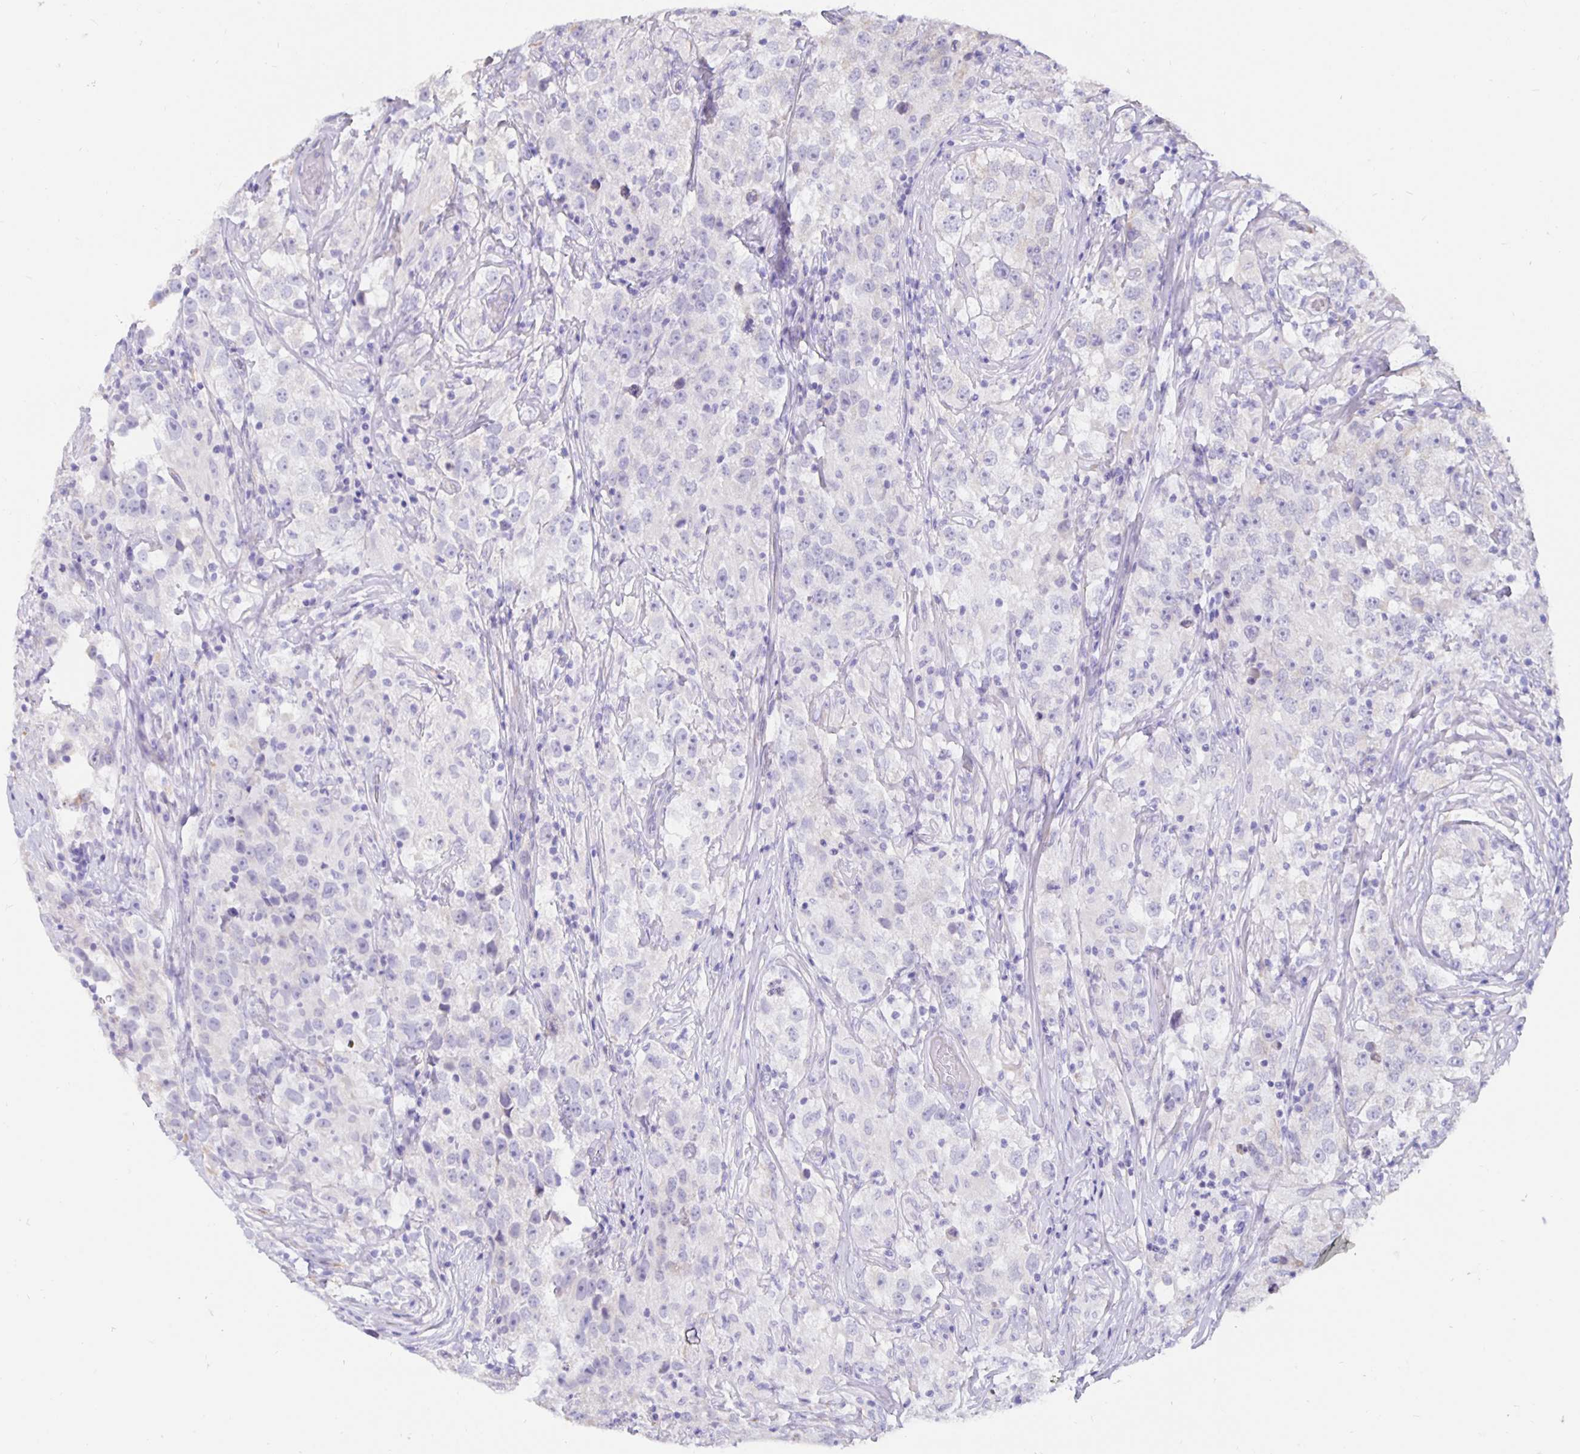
{"staining": {"intensity": "negative", "quantity": "none", "location": "none"}, "tissue": "testis cancer", "cell_type": "Tumor cells", "image_type": "cancer", "snomed": [{"axis": "morphology", "description": "Seminoma, NOS"}, {"axis": "topography", "description": "Testis"}], "caption": "Tumor cells are negative for protein expression in human seminoma (testis).", "gene": "DNAI2", "patient": {"sex": "male", "age": 46}}